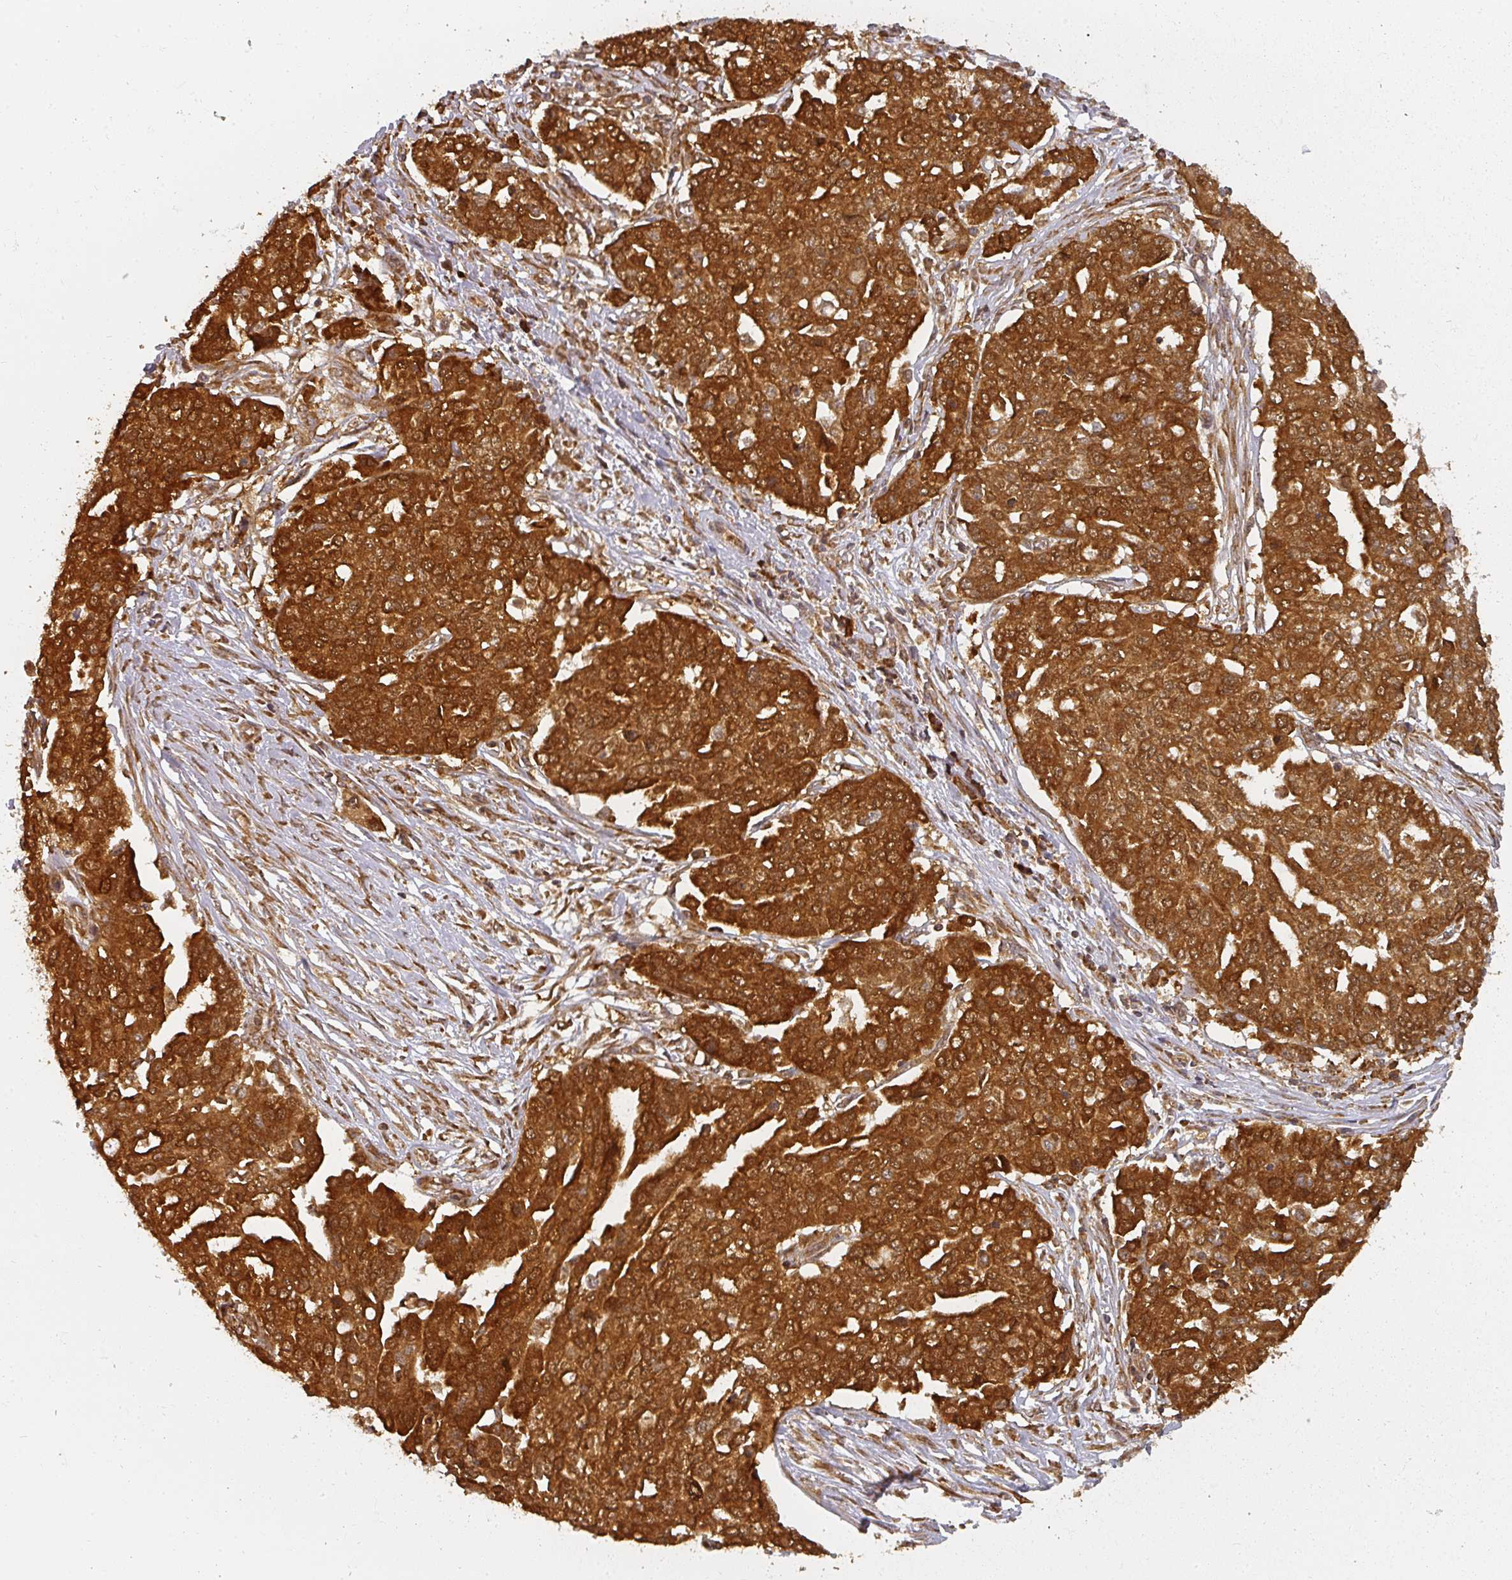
{"staining": {"intensity": "strong", "quantity": ">75%", "location": "cytoplasmic/membranous"}, "tissue": "ovarian cancer", "cell_type": "Tumor cells", "image_type": "cancer", "snomed": [{"axis": "morphology", "description": "Cystadenocarcinoma, serous, NOS"}, {"axis": "topography", "description": "Soft tissue"}, {"axis": "topography", "description": "Ovary"}], "caption": "IHC image of neoplastic tissue: human serous cystadenocarcinoma (ovarian) stained using immunohistochemistry (IHC) displays high levels of strong protein expression localized specifically in the cytoplasmic/membranous of tumor cells, appearing as a cytoplasmic/membranous brown color.", "gene": "PPP6R3", "patient": {"sex": "female", "age": 57}}